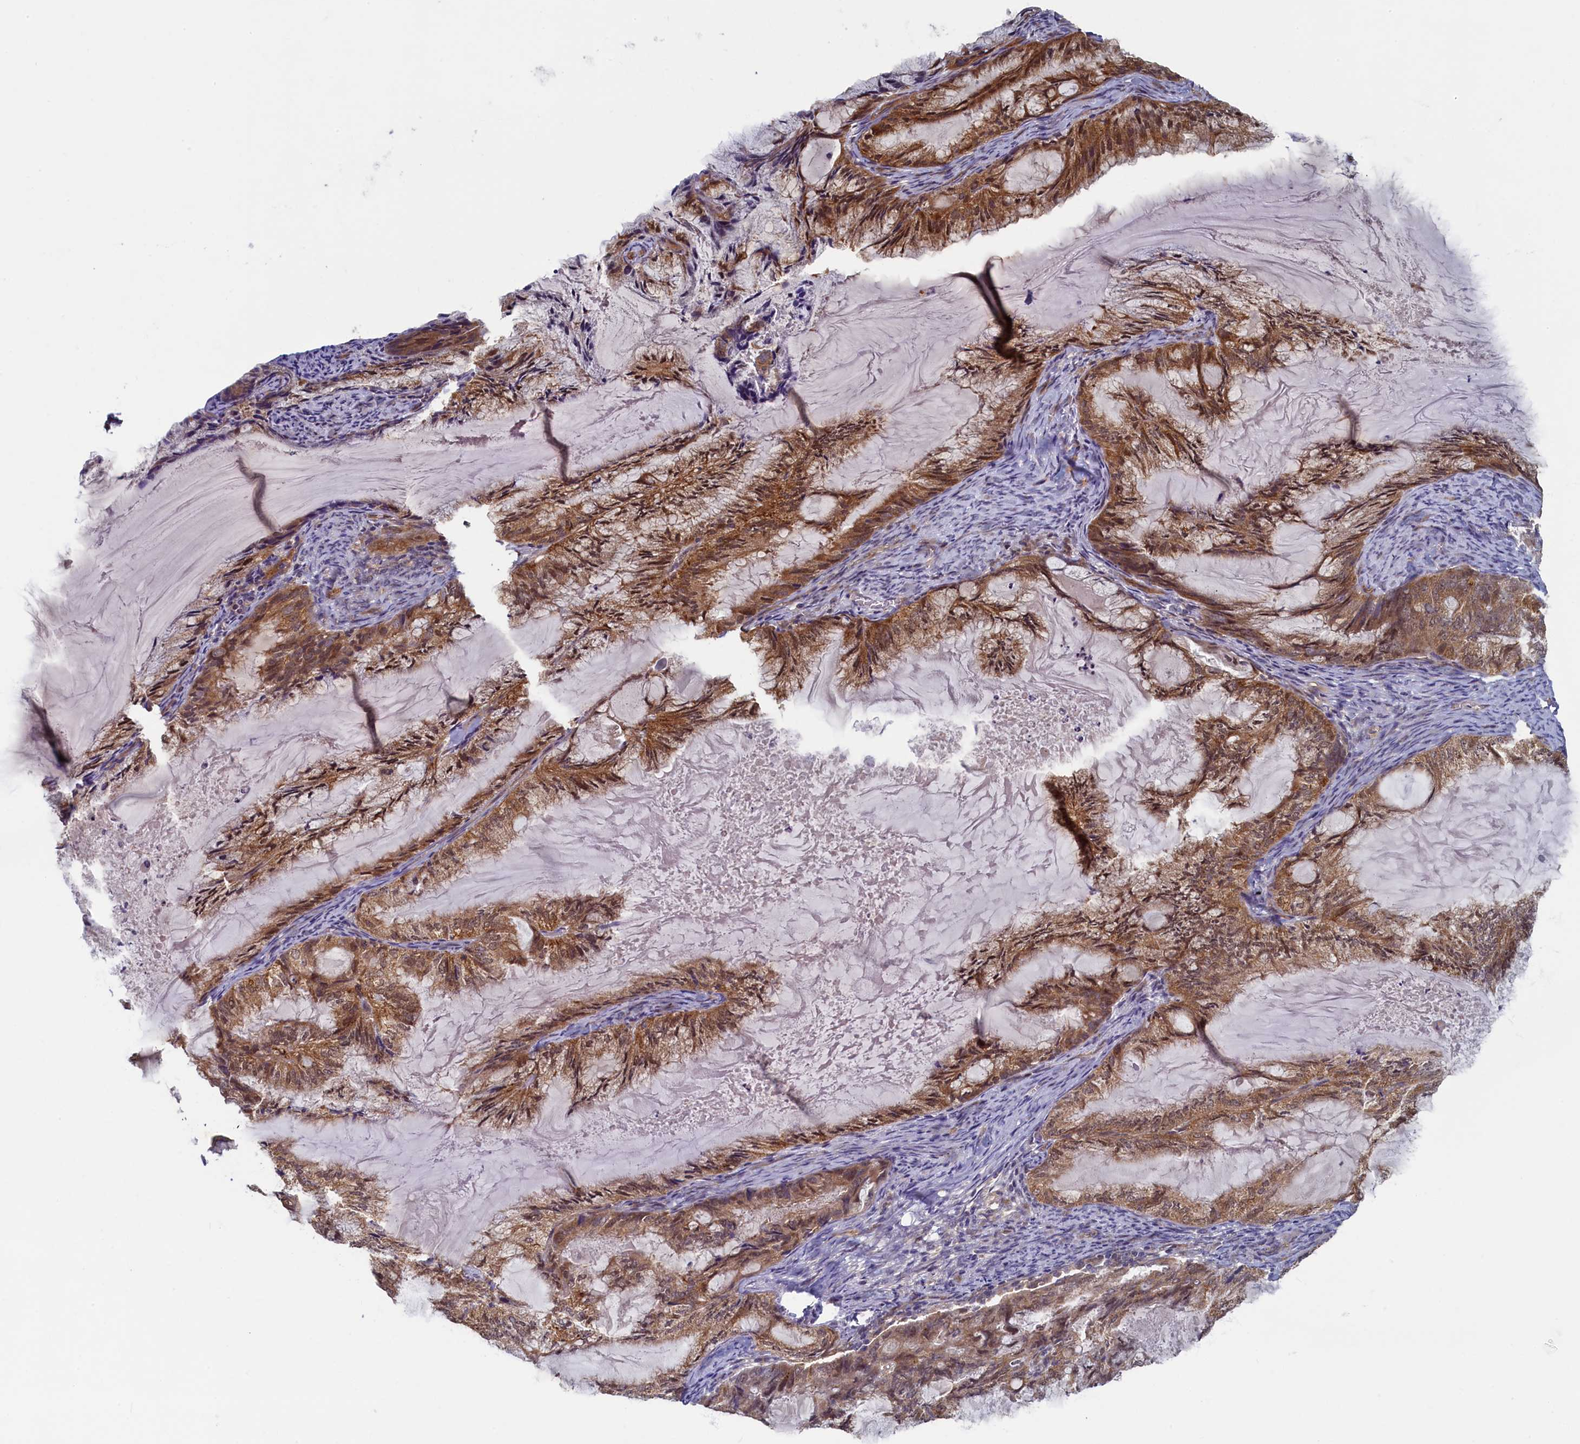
{"staining": {"intensity": "moderate", "quantity": ">75%", "location": "cytoplasmic/membranous,nuclear"}, "tissue": "endometrial cancer", "cell_type": "Tumor cells", "image_type": "cancer", "snomed": [{"axis": "morphology", "description": "Adenocarcinoma, NOS"}, {"axis": "topography", "description": "Endometrium"}], "caption": "Moderate cytoplasmic/membranous and nuclear protein expression is present in about >75% of tumor cells in adenocarcinoma (endometrial). Using DAB (brown) and hematoxylin (blue) stains, captured at high magnification using brightfield microscopy.", "gene": "STX12", "patient": {"sex": "female", "age": 86}}